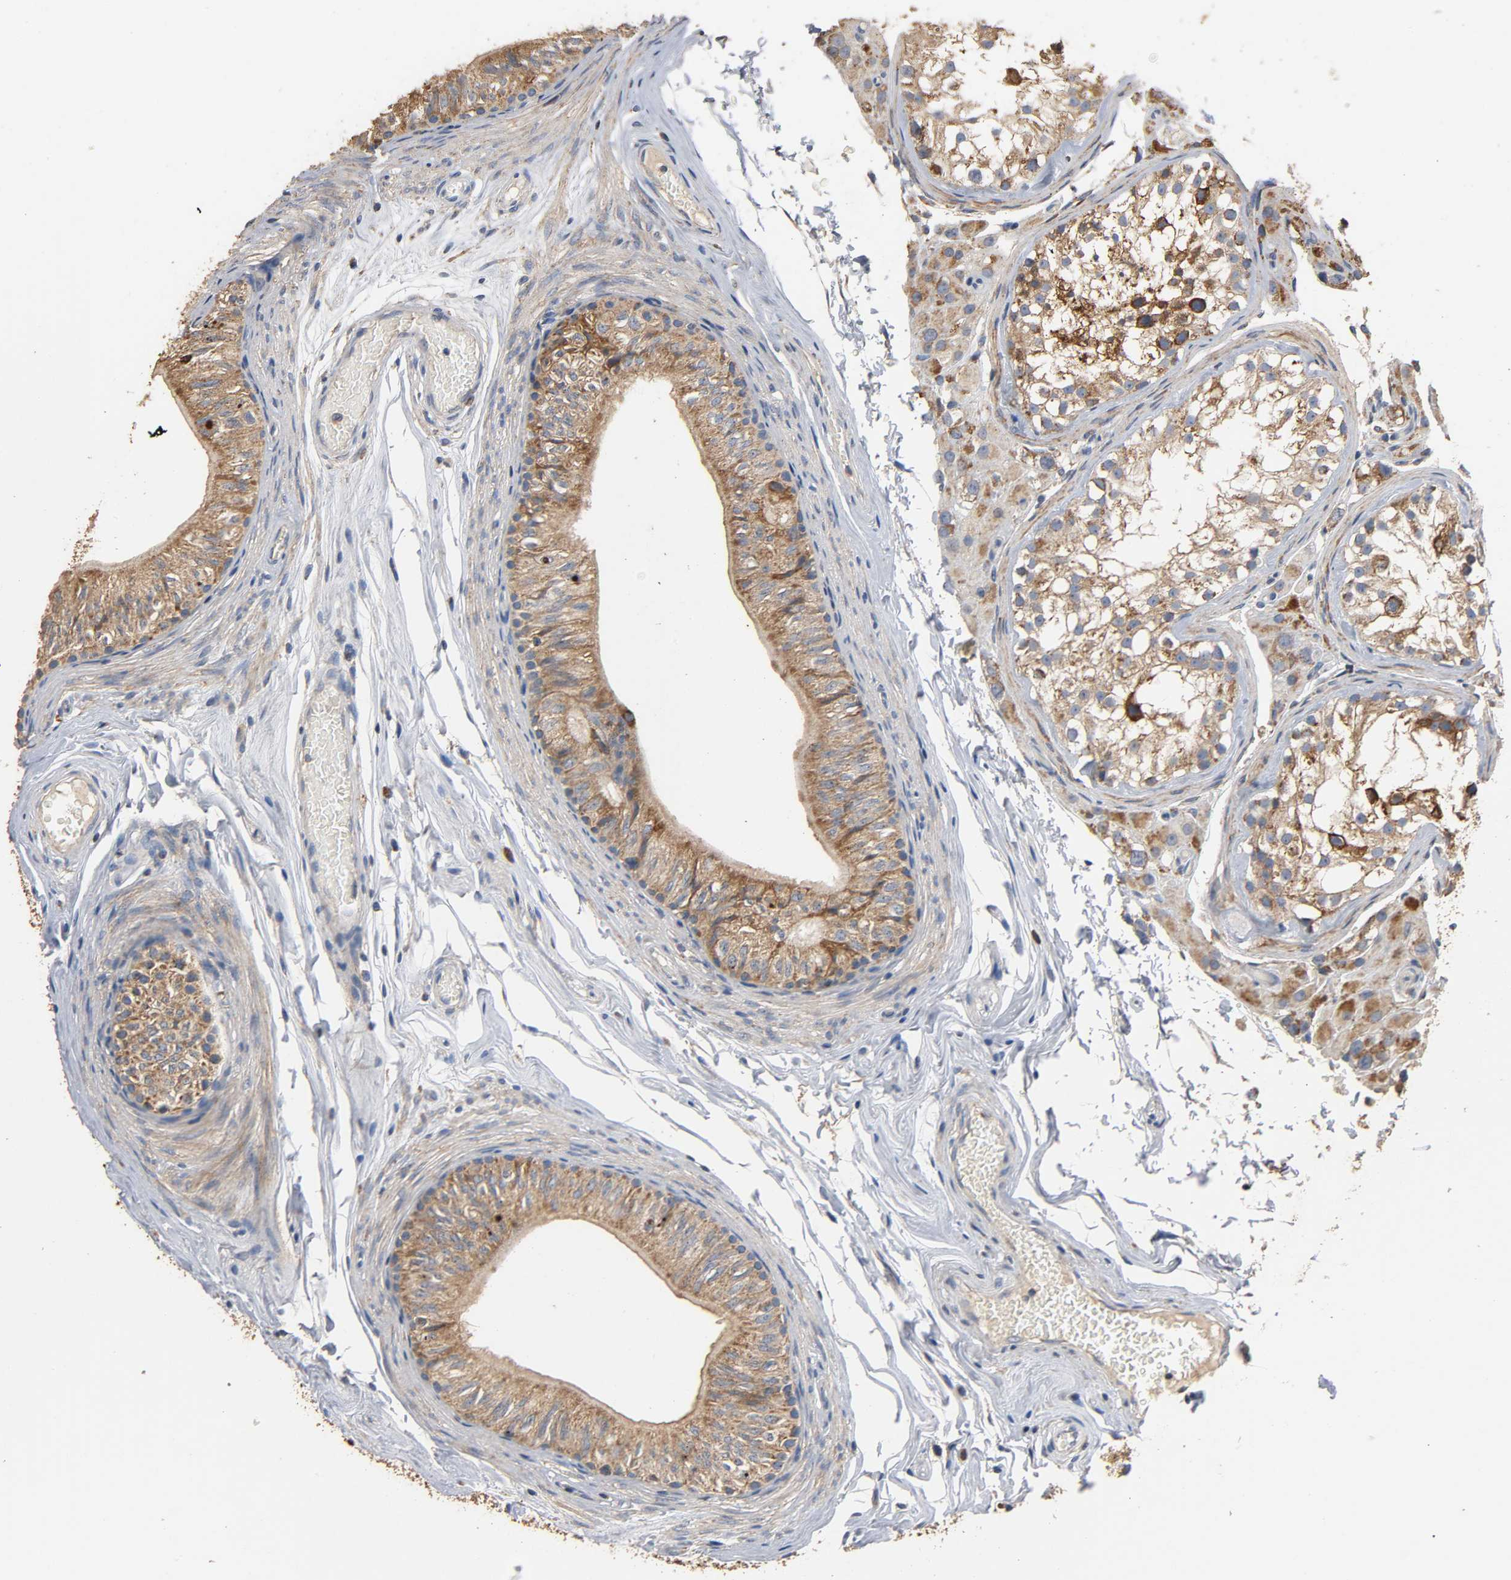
{"staining": {"intensity": "moderate", "quantity": ">75%", "location": "cytoplasmic/membranous"}, "tissue": "epididymis", "cell_type": "Glandular cells", "image_type": "normal", "snomed": [{"axis": "morphology", "description": "Normal tissue, NOS"}, {"axis": "topography", "description": "Testis"}, {"axis": "topography", "description": "Epididymis"}], "caption": "Immunohistochemistry (IHC) of benign human epididymis exhibits medium levels of moderate cytoplasmic/membranous expression in about >75% of glandular cells. The protein of interest is shown in brown color, while the nuclei are stained blue.", "gene": "NDUFS3", "patient": {"sex": "male", "age": 36}}